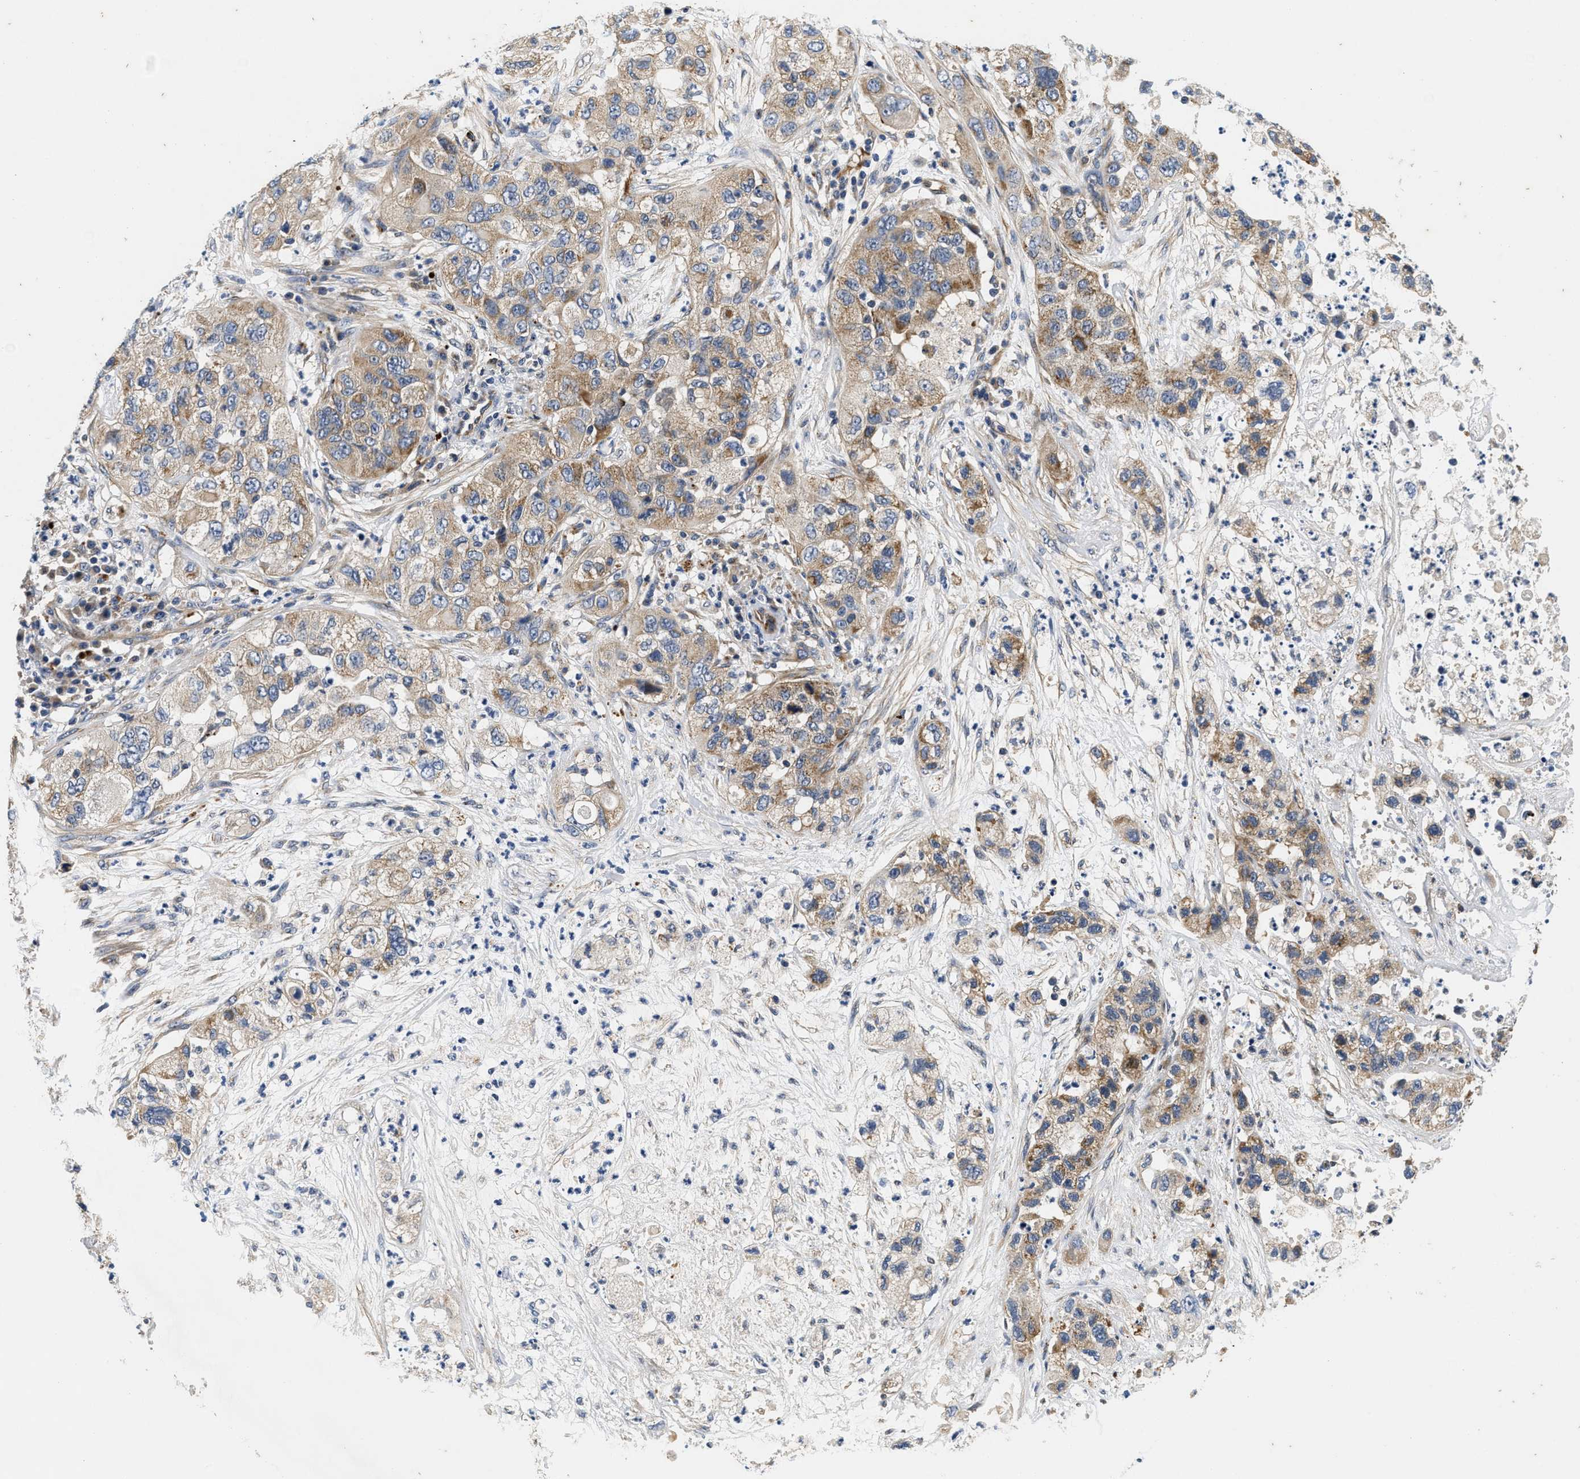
{"staining": {"intensity": "weak", "quantity": ">75%", "location": "cytoplasmic/membranous"}, "tissue": "pancreatic cancer", "cell_type": "Tumor cells", "image_type": "cancer", "snomed": [{"axis": "morphology", "description": "Adenocarcinoma, NOS"}, {"axis": "topography", "description": "Pancreas"}], "caption": "Protein expression analysis of pancreatic cancer (adenocarcinoma) exhibits weak cytoplasmic/membranous positivity in approximately >75% of tumor cells.", "gene": "NME6", "patient": {"sex": "female", "age": 78}}